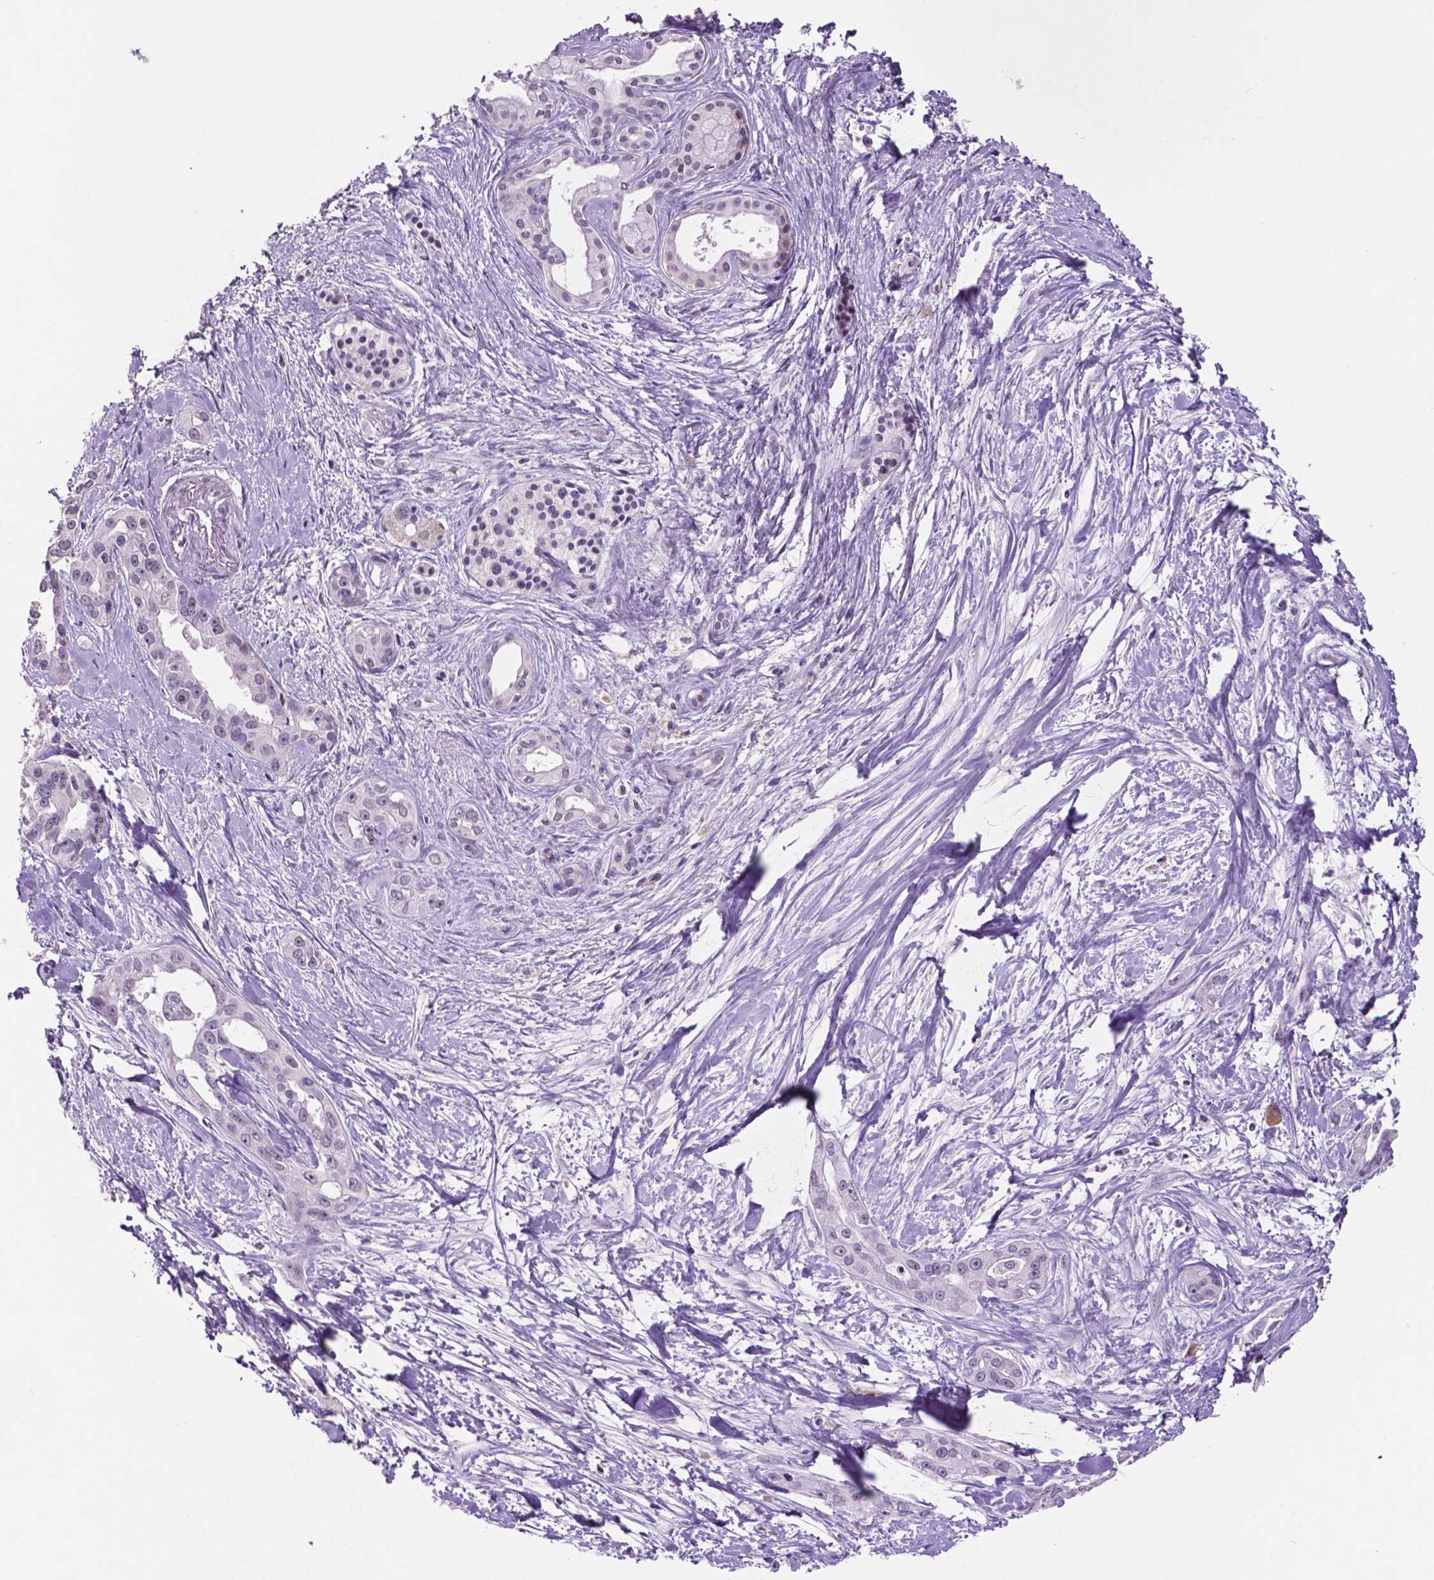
{"staining": {"intensity": "negative", "quantity": "none", "location": "none"}, "tissue": "pancreatic cancer", "cell_type": "Tumor cells", "image_type": "cancer", "snomed": [{"axis": "morphology", "description": "Adenocarcinoma, NOS"}, {"axis": "topography", "description": "Pancreas"}], "caption": "Immunohistochemical staining of human pancreatic adenocarcinoma shows no significant staining in tumor cells. The staining is performed using DAB brown chromogen with nuclei counter-stained in using hematoxylin.", "gene": "NCOR1", "patient": {"sex": "female", "age": 50}}